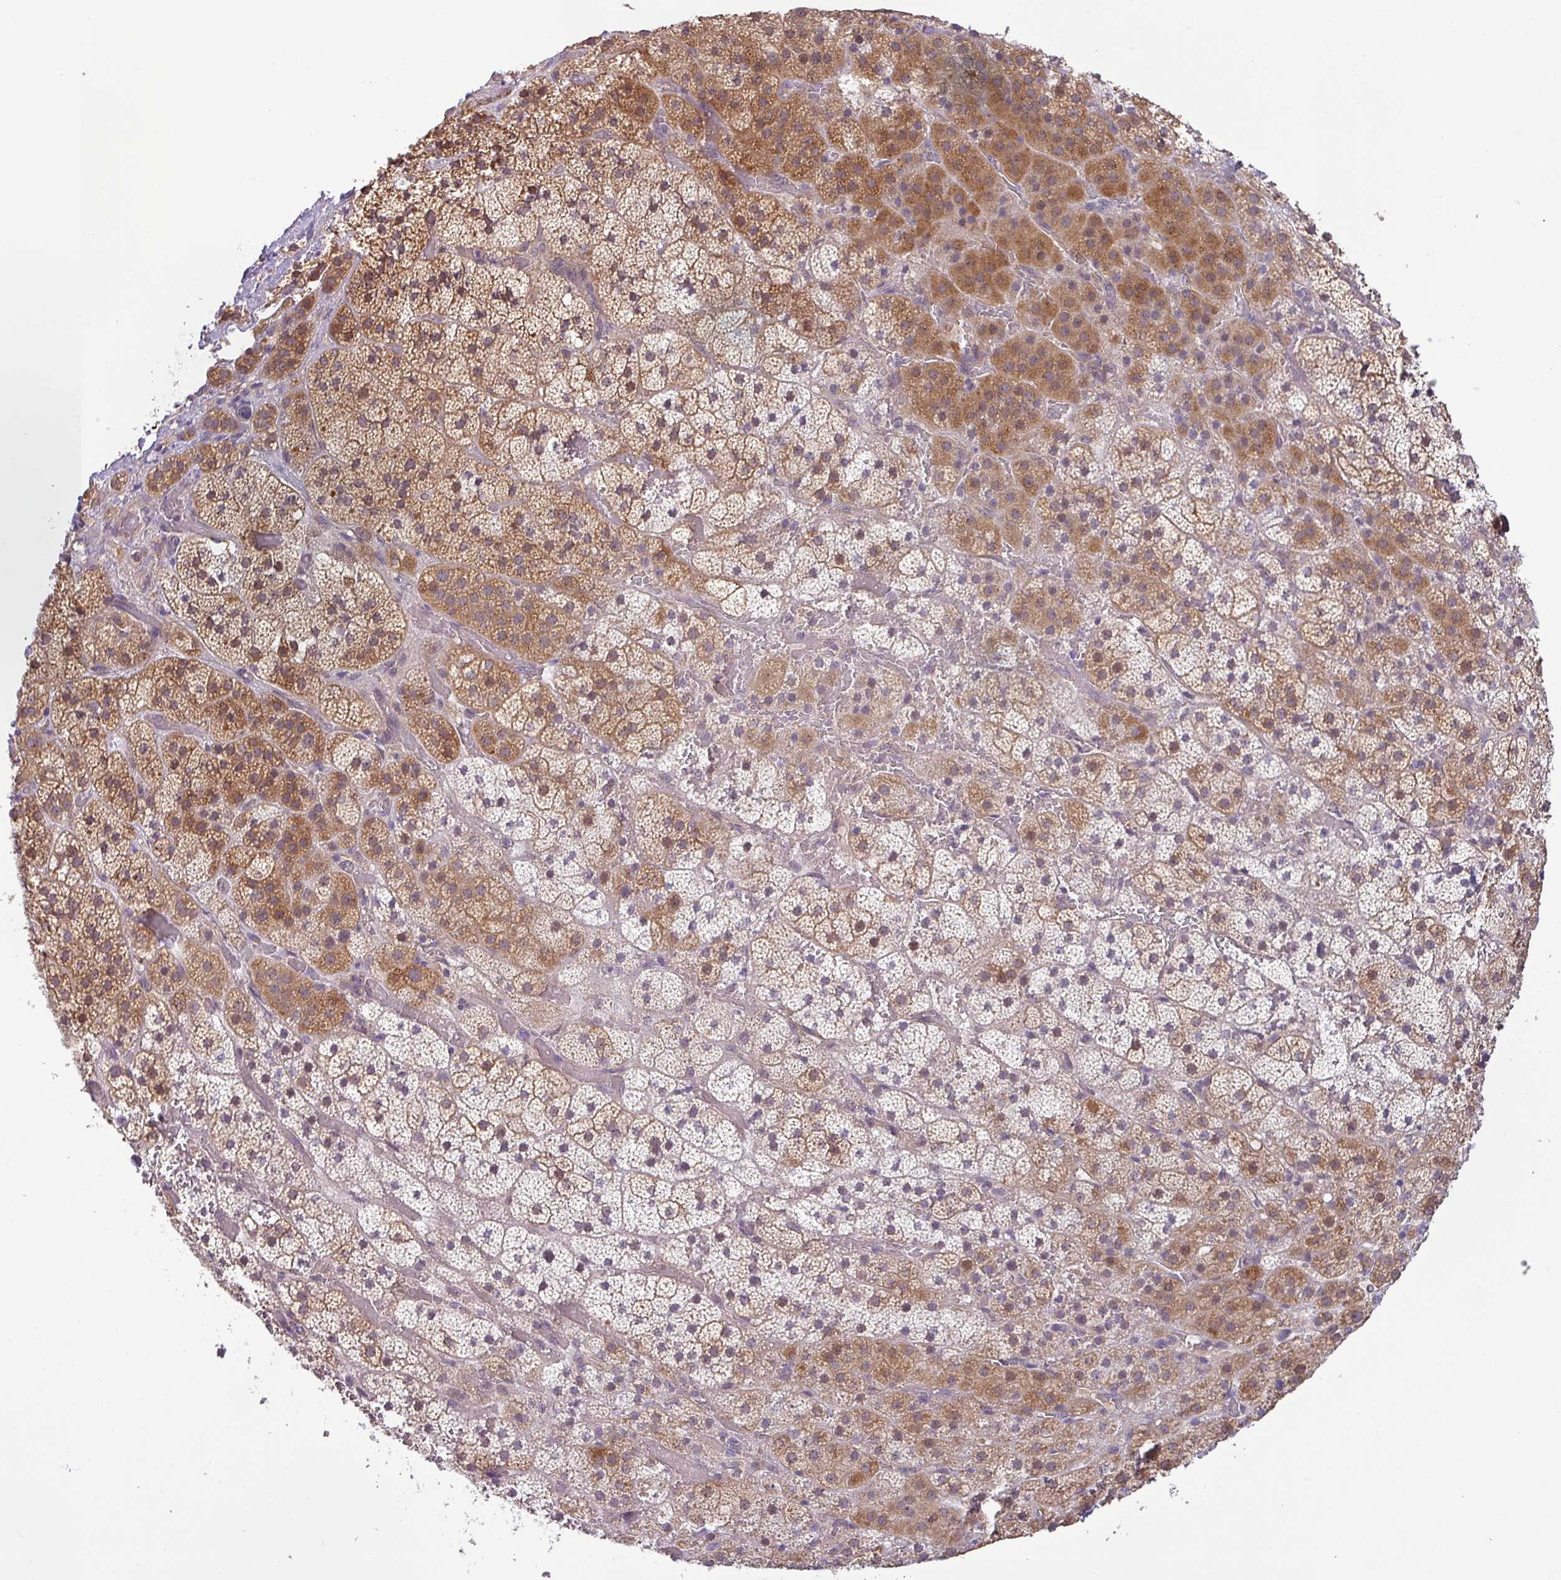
{"staining": {"intensity": "moderate", "quantity": ">75%", "location": "cytoplasmic/membranous"}, "tissue": "adrenal gland", "cell_type": "Glandular cells", "image_type": "normal", "snomed": [{"axis": "morphology", "description": "Normal tissue, NOS"}, {"axis": "topography", "description": "Adrenal gland"}], "caption": "Immunohistochemistry (IHC) (DAB) staining of benign human adrenal gland exhibits moderate cytoplasmic/membranous protein expression in about >75% of glandular cells. The protein is stained brown, and the nuclei are stained in blue (DAB IHC with brightfield microscopy, high magnification).", "gene": "GALNT12", "patient": {"sex": "male", "age": 57}}